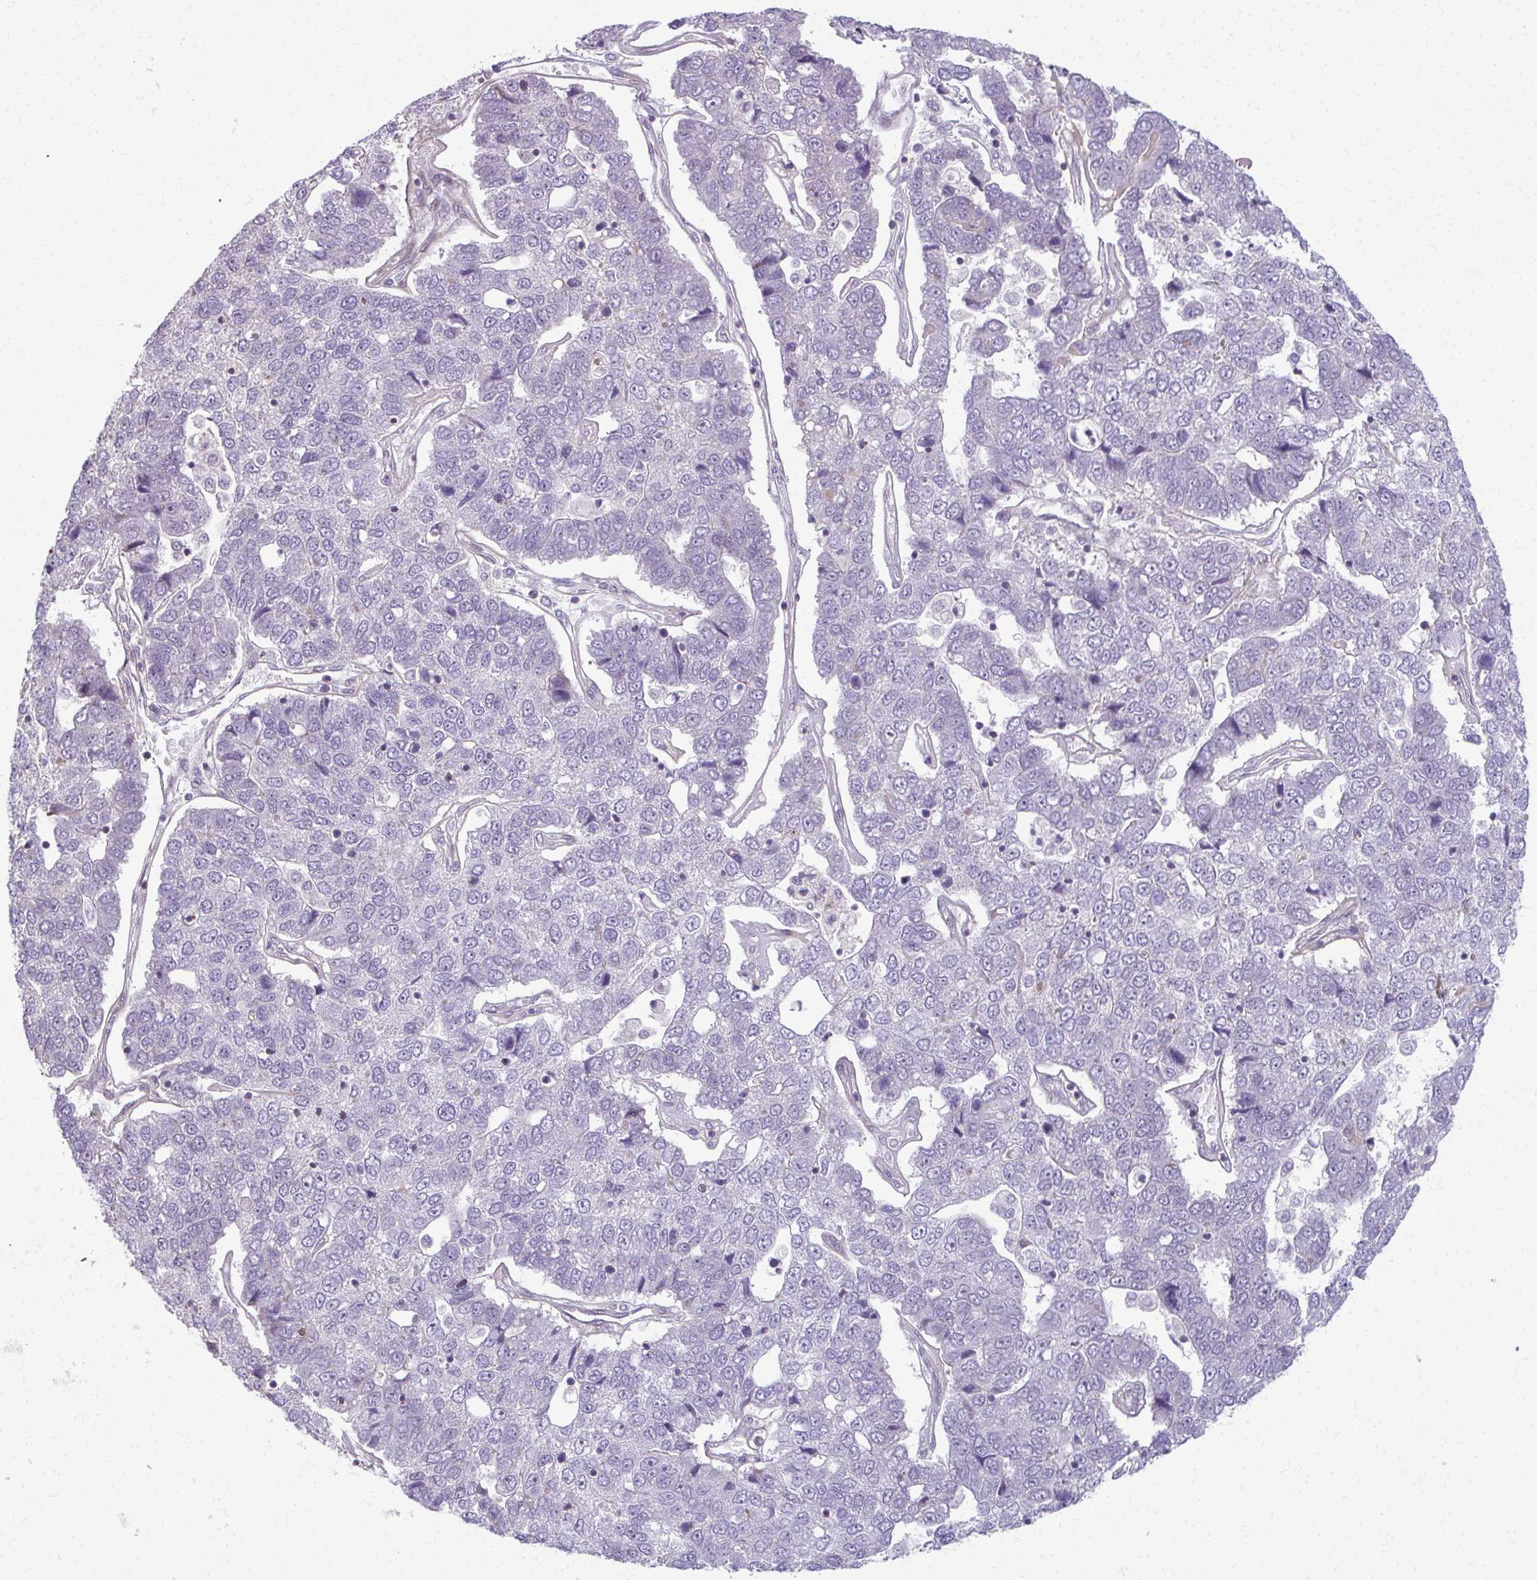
{"staining": {"intensity": "negative", "quantity": "none", "location": "none"}, "tissue": "pancreatic cancer", "cell_type": "Tumor cells", "image_type": "cancer", "snomed": [{"axis": "morphology", "description": "Adenocarcinoma, NOS"}, {"axis": "topography", "description": "Pancreas"}], "caption": "IHC photomicrograph of pancreatic cancer stained for a protein (brown), which shows no staining in tumor cells.", "gene": "MAF1", "patient": {"sex": "female", "age": 61}}